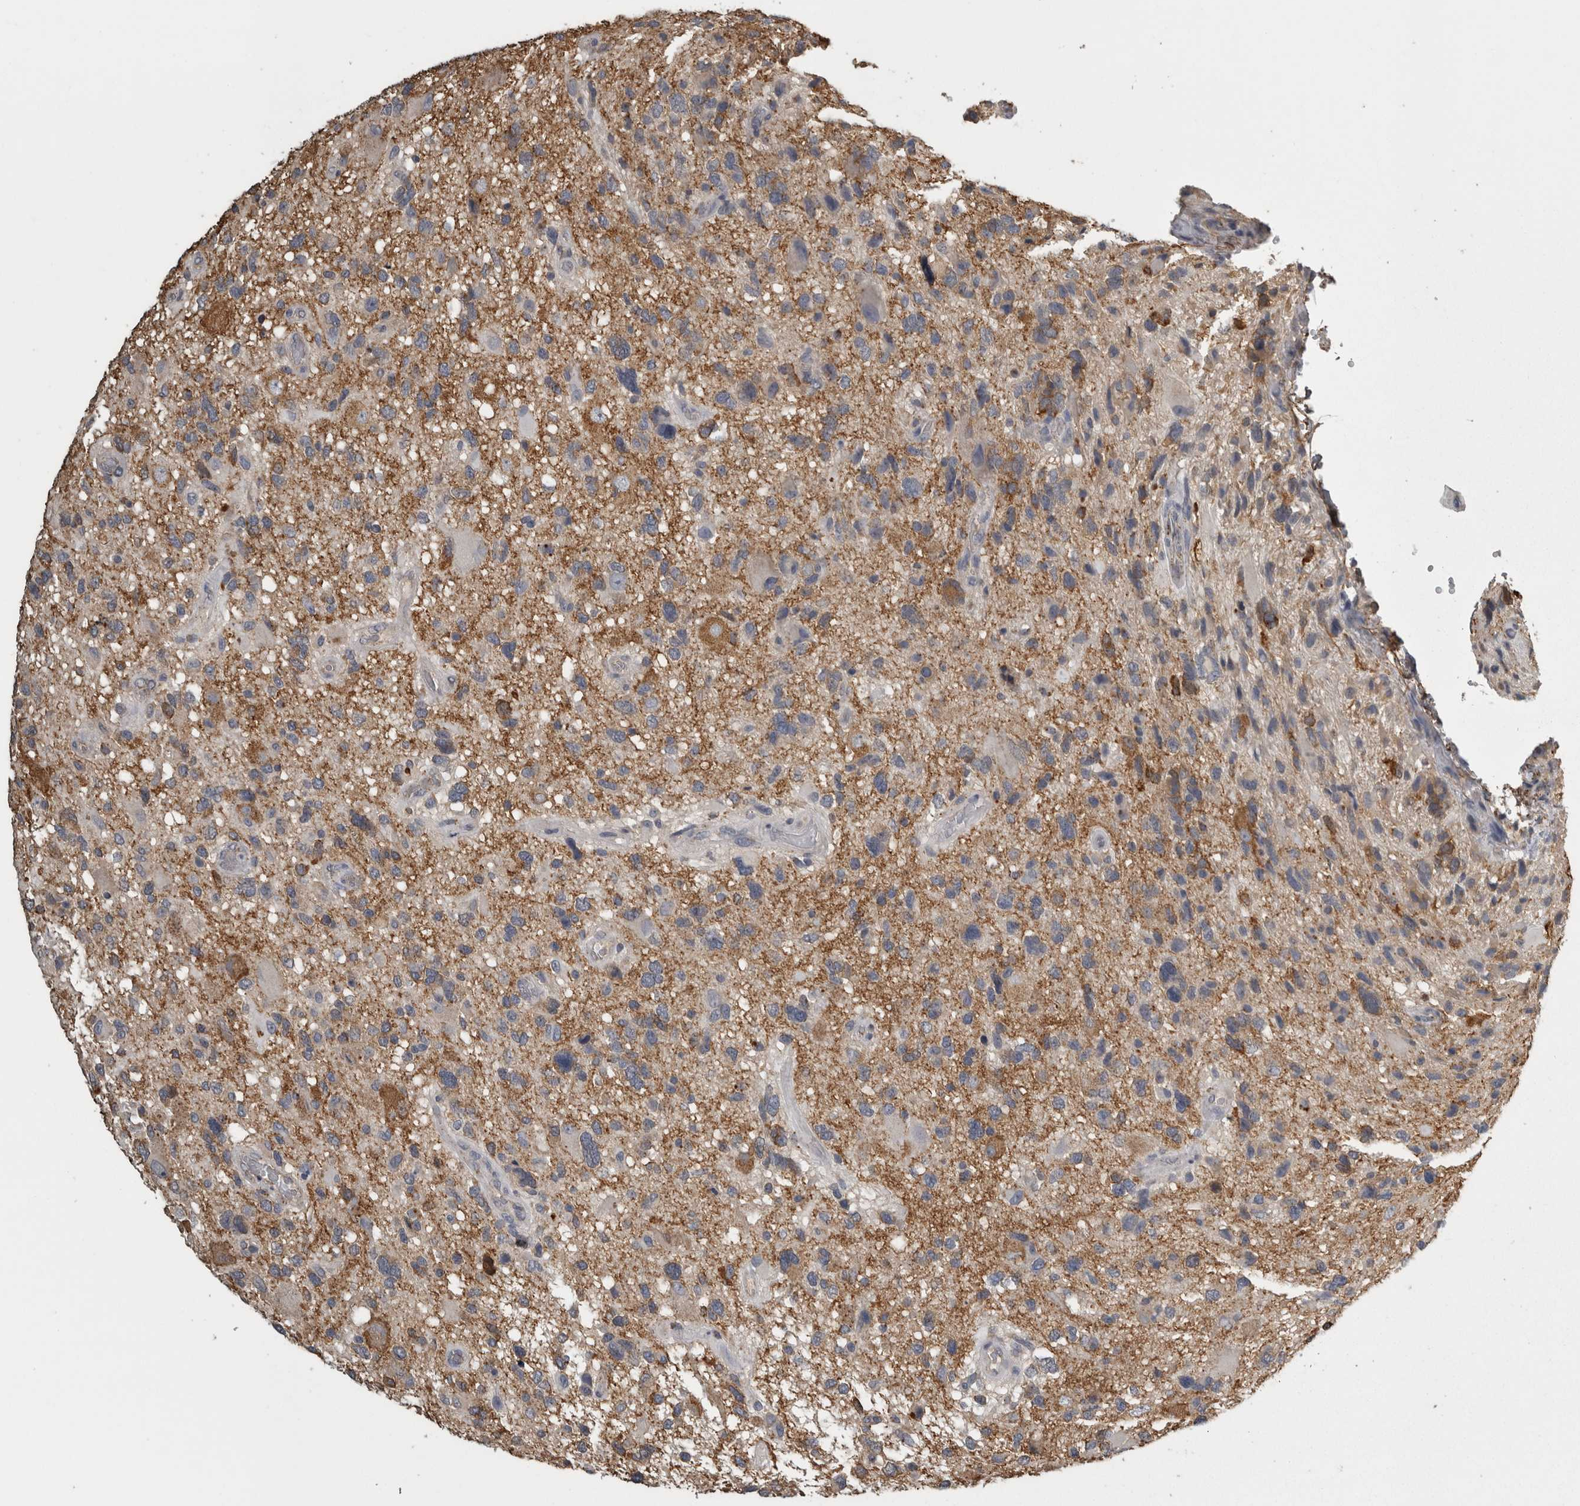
{"staining": {"intensity": "weak", "quantity": "25%-75%", "location": "cytoplasmic/membranous"}, "tissue": "glioma", "cell_type": "Tumor cells", "image_type": "cancer", "snomed": [{"axis": "morphology", "description": "Glioma, malignant, High grade"}, {"axis": "topography", "description": "Brain"}], "caption": "Malignant high-grade glioma stained with DAB (3,3'-diaminobenzidine) immunohistochemistry displays low levels of weak cytoplasmic/membranous staining in about 25%-75% of tumor cells. (DAB IHC with brightfield microscopy, high magnification).", "gene": "FRK", "patient": {"sex": "male", "age": 33}}